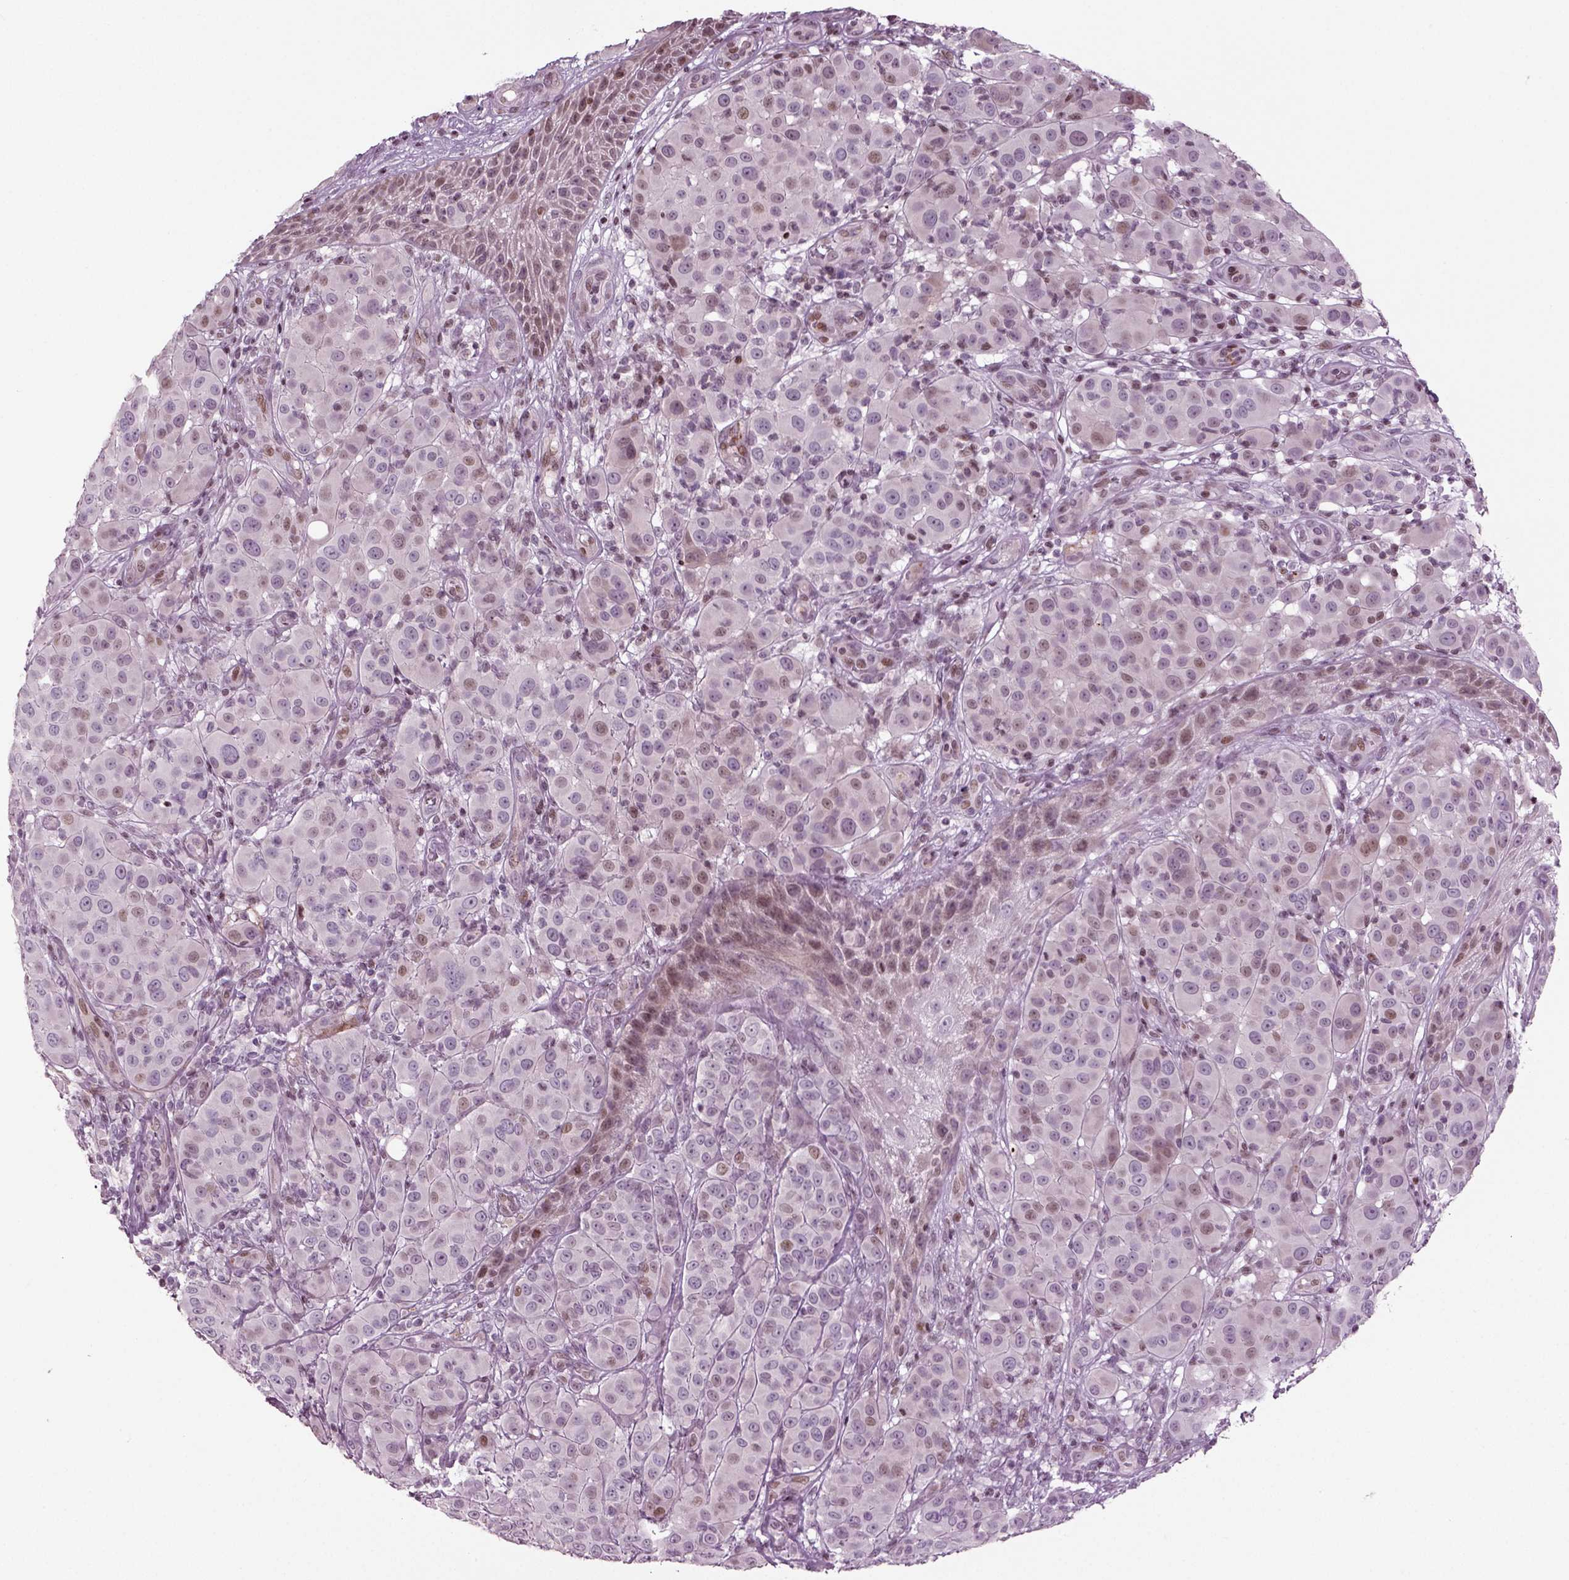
{"staining": {"intensity": "weak", "quantity": "<25%", "location": "nuclear"}, "tissue": "melanoma", "cell_type": "Tumor cells", "image_type": "cancer", "snomed": [{"axis": "morphology", "description": "Malignant melanoma, NOS"}, {"axis": "topography", "description": "Skin"}], "caption": "High power microscopy photomicrograph of an immunohistochemistry image of malignant melanoma, revealing no significant staining in tumor cells. Brightfield microscopy of immunohistochemistry stained with DAB (3,3'-diaminobenzidine) (brown) and hematoxylin (blue), captured at high magnification.", "gene": "HEYL", "patient": {"sex": "female", "age": 87}}